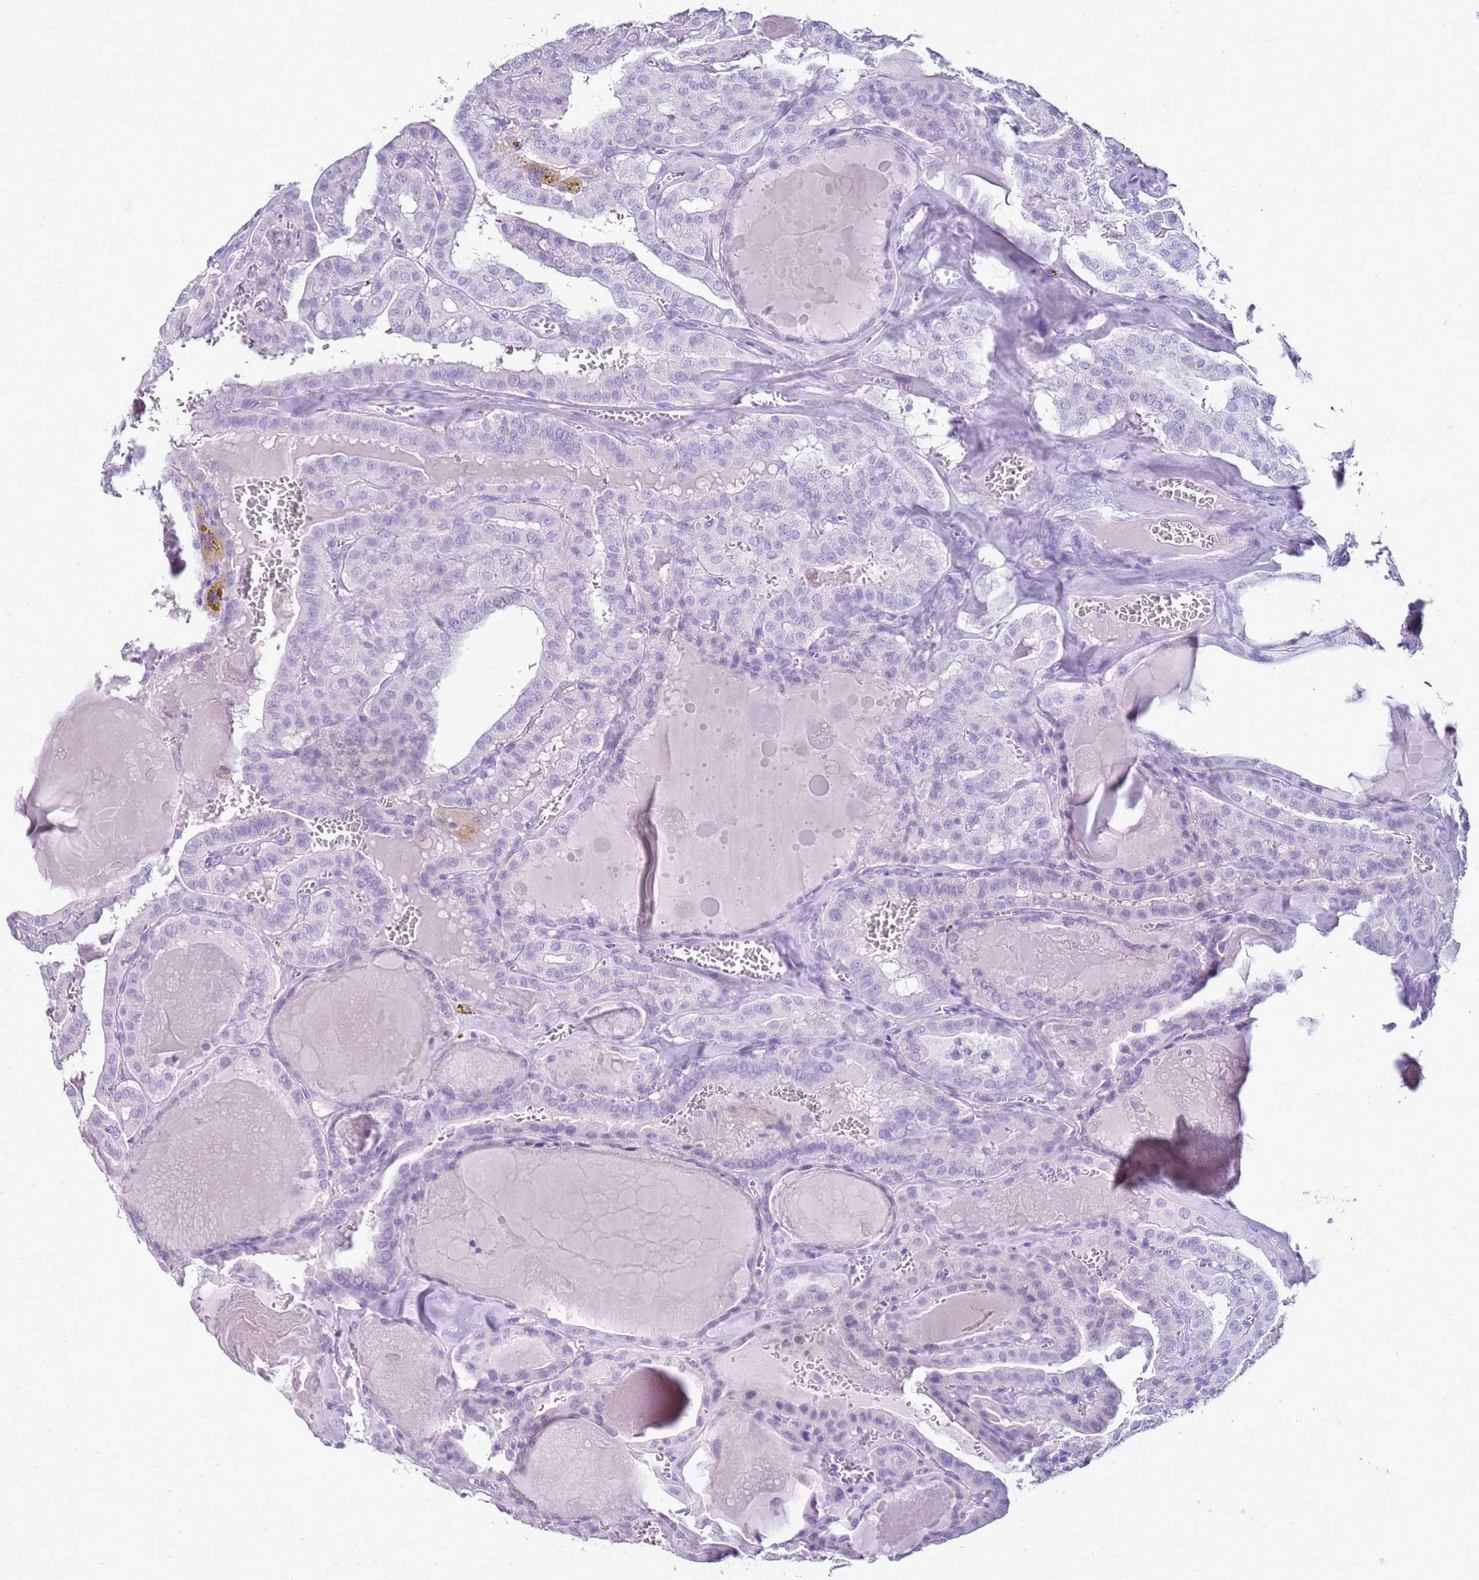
{"staining": {"intensity": "negative", "quantity": "none", "location": "none"}, "tissue": "thyroid cancer", "cell_type": "Tumor cells", "image_type": "cancer", "snomed": [{"axis": "morphology", "description": "Papillary adenocarcinoma, NOS"}, {"axis": "topography", "description": "Thyroid gland"}], "caption": "Immunohistochemical staining of thyroid papillary adenocarcinoma demonstrates no significant staining in tumor cells.", "gene": "CA8", "patient": {"sex": "male", "age": 52}}